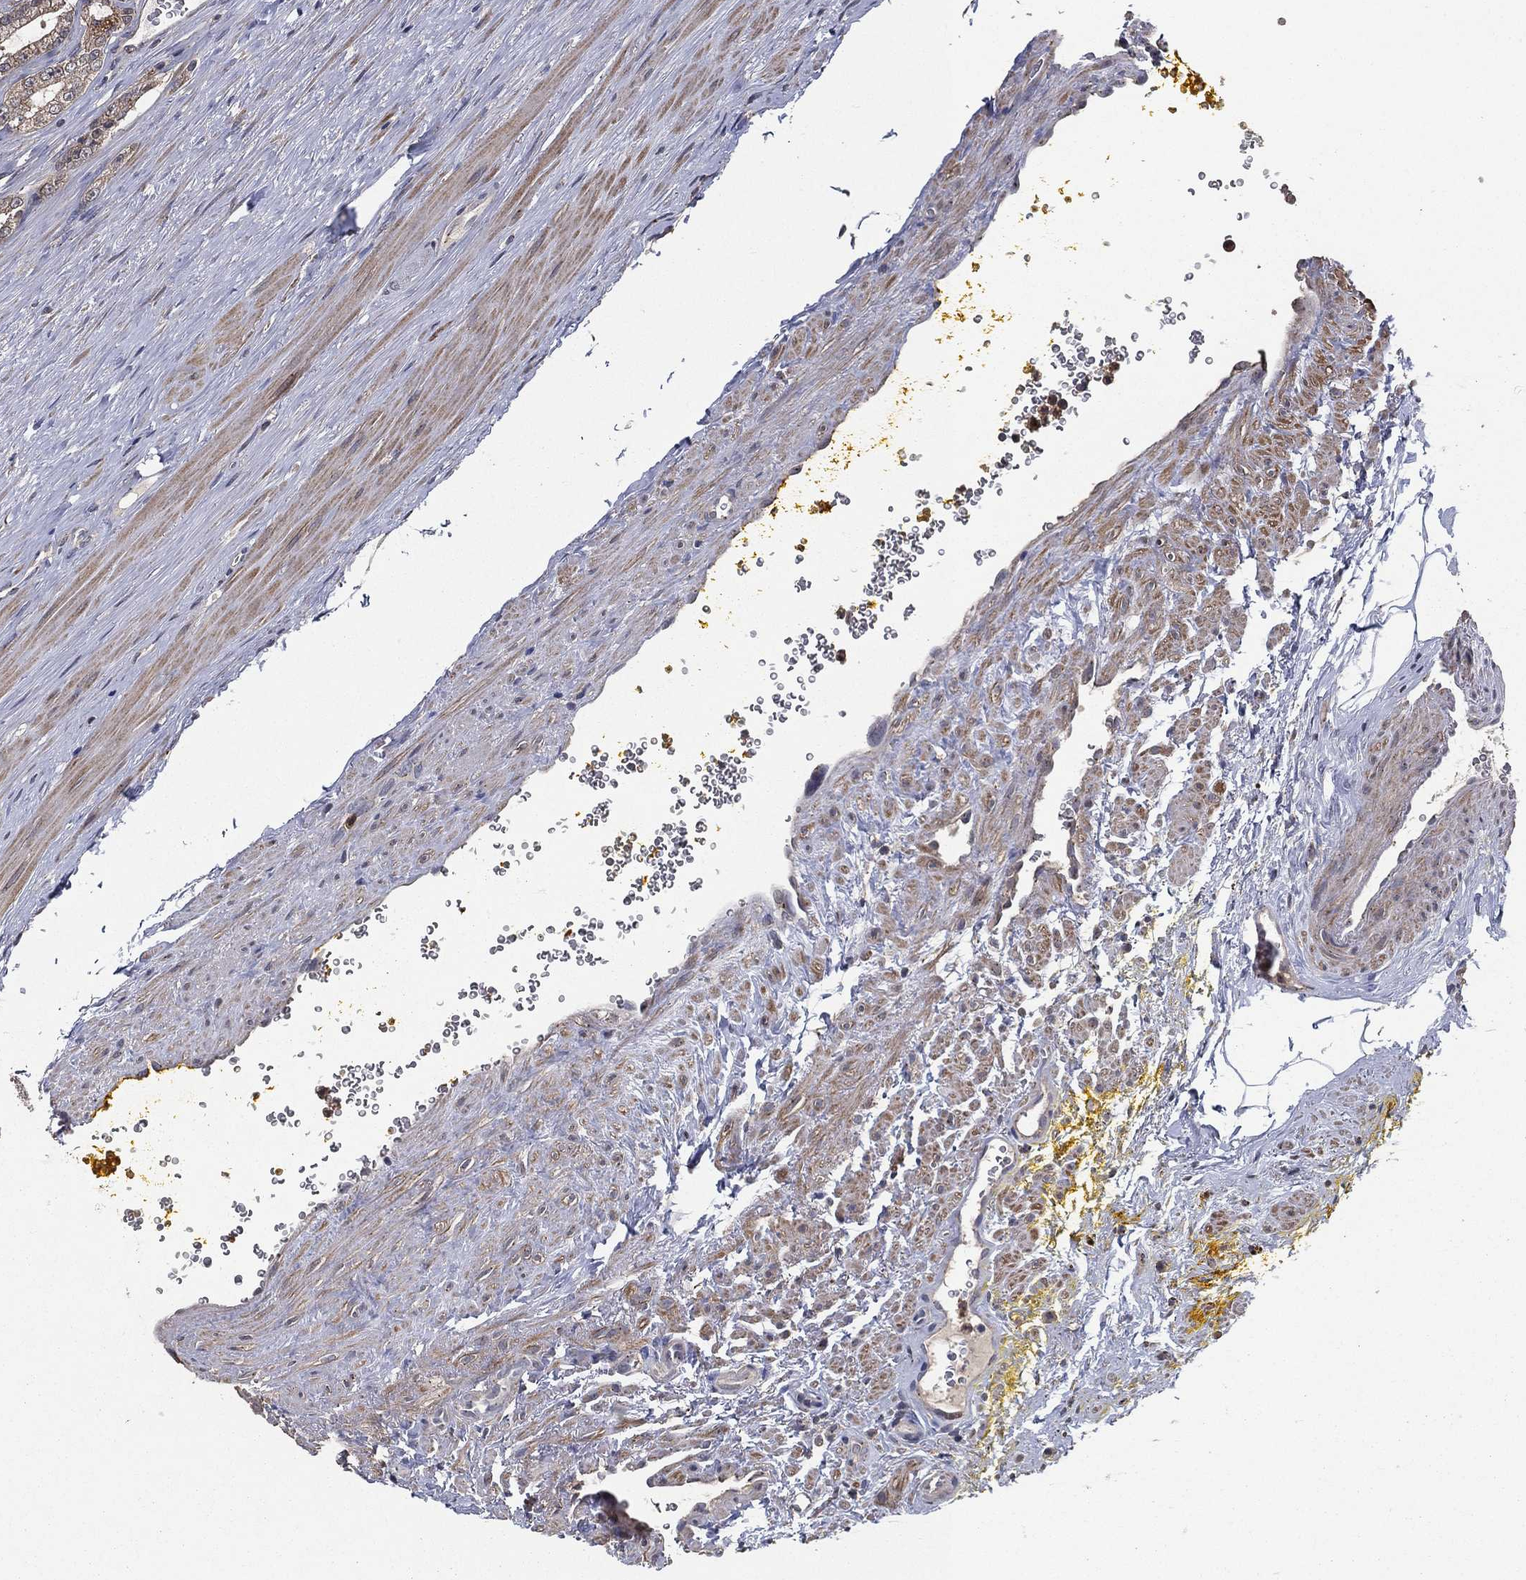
{"staining": {"intensity": "weak", "quantity": "<25%", "location": "cytoplasmic/membranous"}, "tissue": "prostate cancer", "cell_type": "Tumor cells", "image_type": "cancer", "snomed": [{"axis": "morphology", "description": "Adenocarcinoma, NOS"}, {"axis": "topography", "description": "Prostate"}], "caption": "Tumor cells are negative for brown protein staining in prostate cancer (adenocarcinoma). Nuclei are stained in blue.", "gene": "PCNT", "patient": {"sex": "male", "age": 67}}